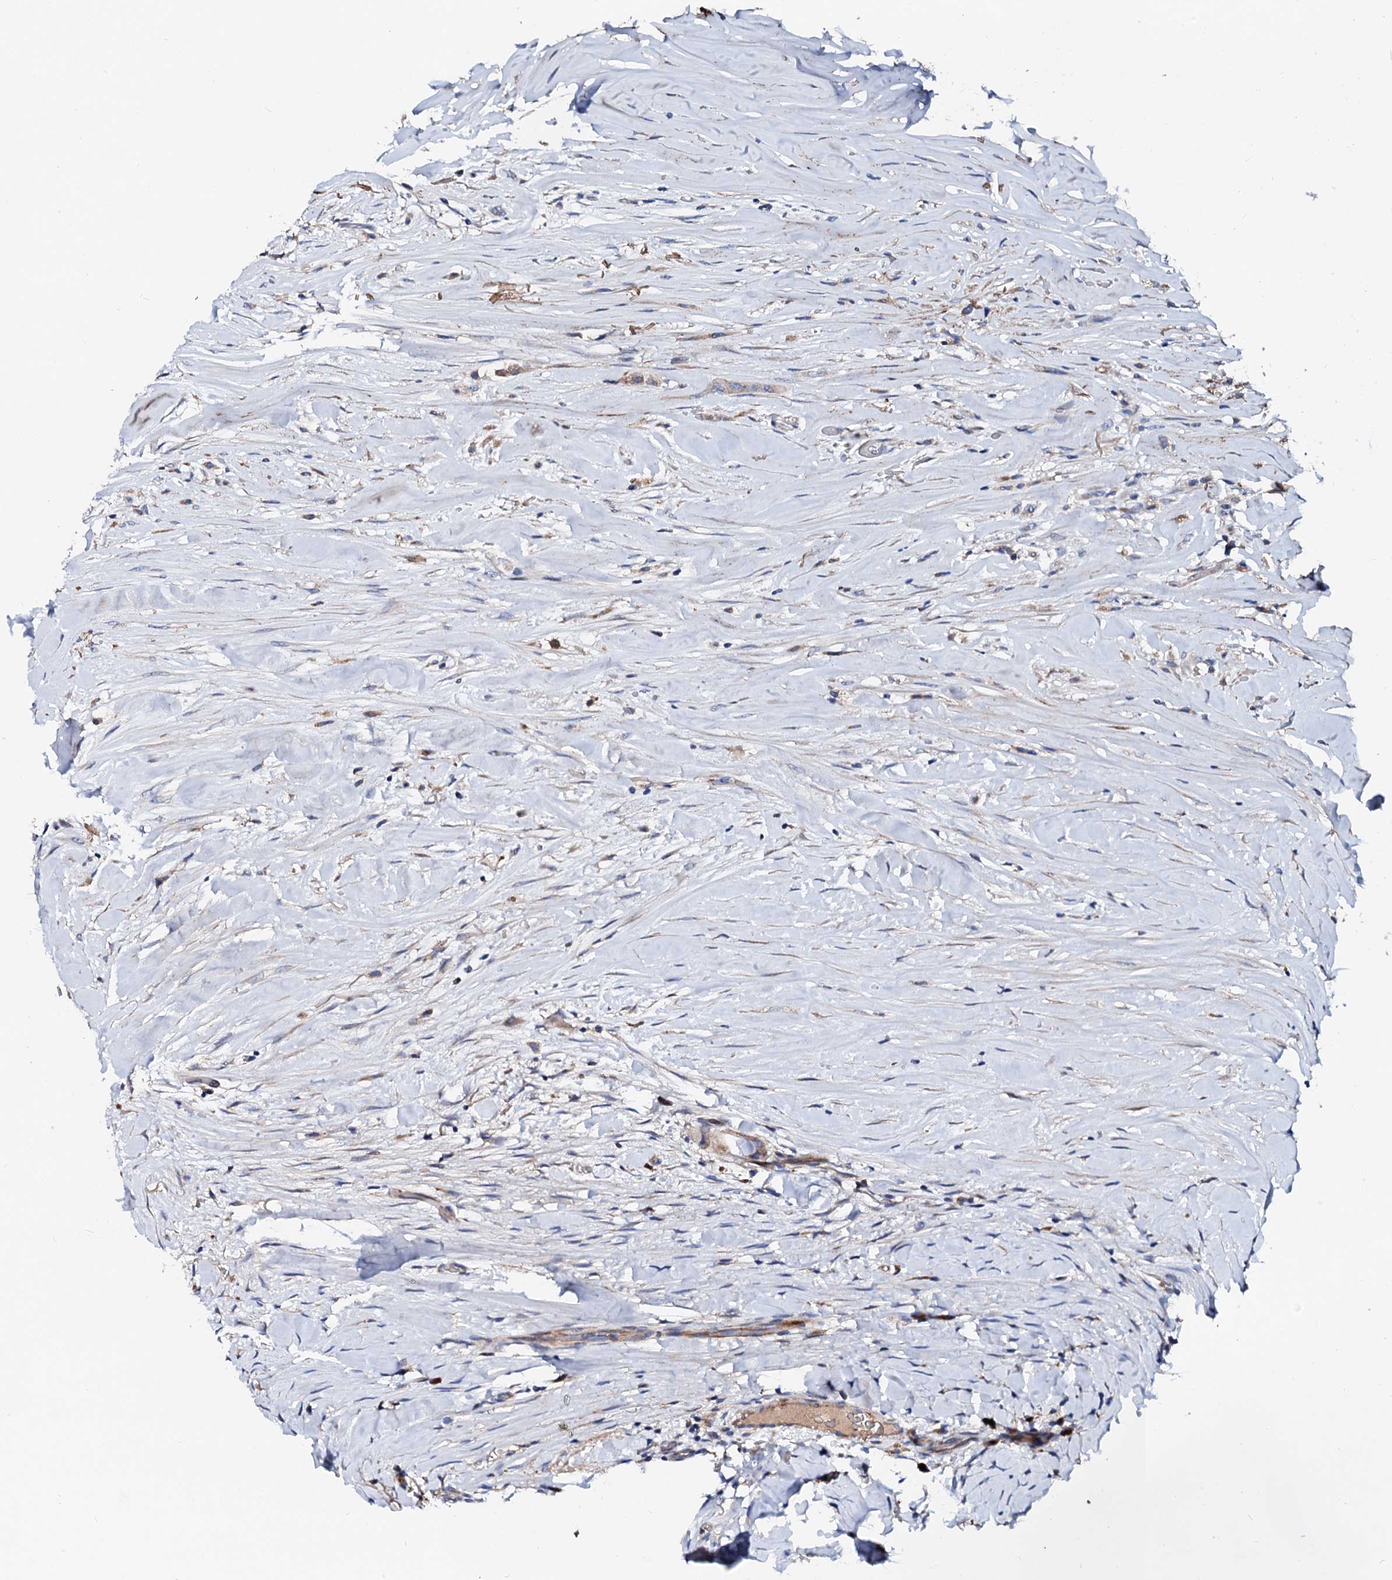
{"staining": {"intensity": "moderate", "quantity": "<25%", "location": "cytoplasmic/membranous"}, "tissue": "thyroid cancer", "cell_type": "Tumor cells", "image_type": "cancer", "snomed": [{"axis": "morphology", "description": "Papillary adenocarcinoma, NOS"}, {"axis": "topography", "description": "Thyroid gland"}], "caption": "Brown immunohistochemical staining in human papillary adenocarcinoma (thyroid) exhibits moderate cytoplasmic/membranous expression in approximately <25% of tumor cells.", "gene": "SLC10A7", "patient": {"sex": "female", "age": 59}}